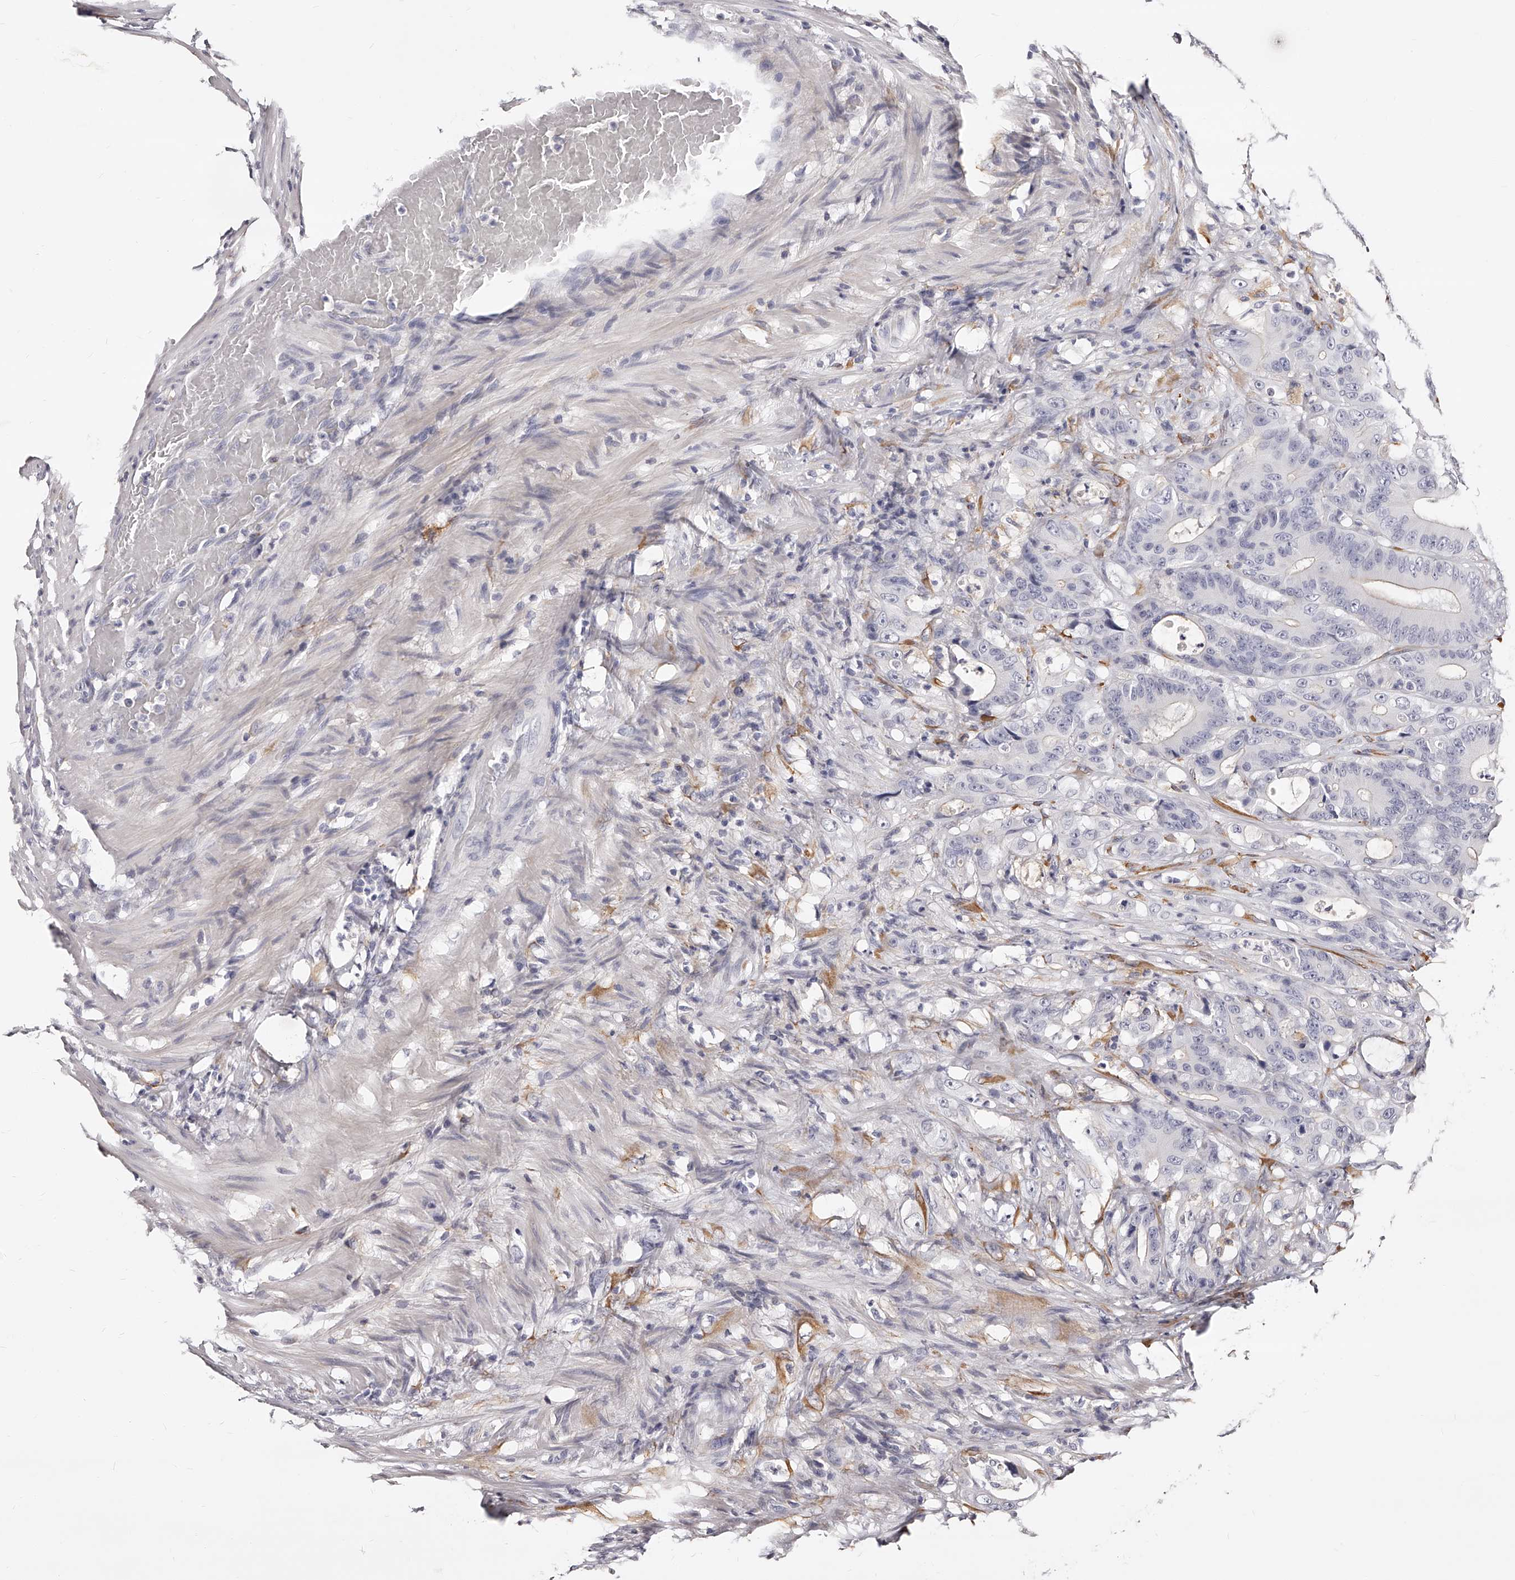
{"staining": {"intensity": "negative", "quantity": "none", "location": "none"}, "tissue": "colorectal cancer", "cell_type": "Tumor cells", "image_type": "cancer", "snomed": [{"axis": "morphology", "description": "Adenocarcinoma, NOS"}, {"axis": "topography", "description": "Colon"}], "caption": "DAB (3,3'-diaminobenzidine) immunohistochemical staining of adenocarcinoma (colorectal) shows no significant expression in tumor cells.", "gene": "CD82", "patient": {"sex": "male", "age": 83}}